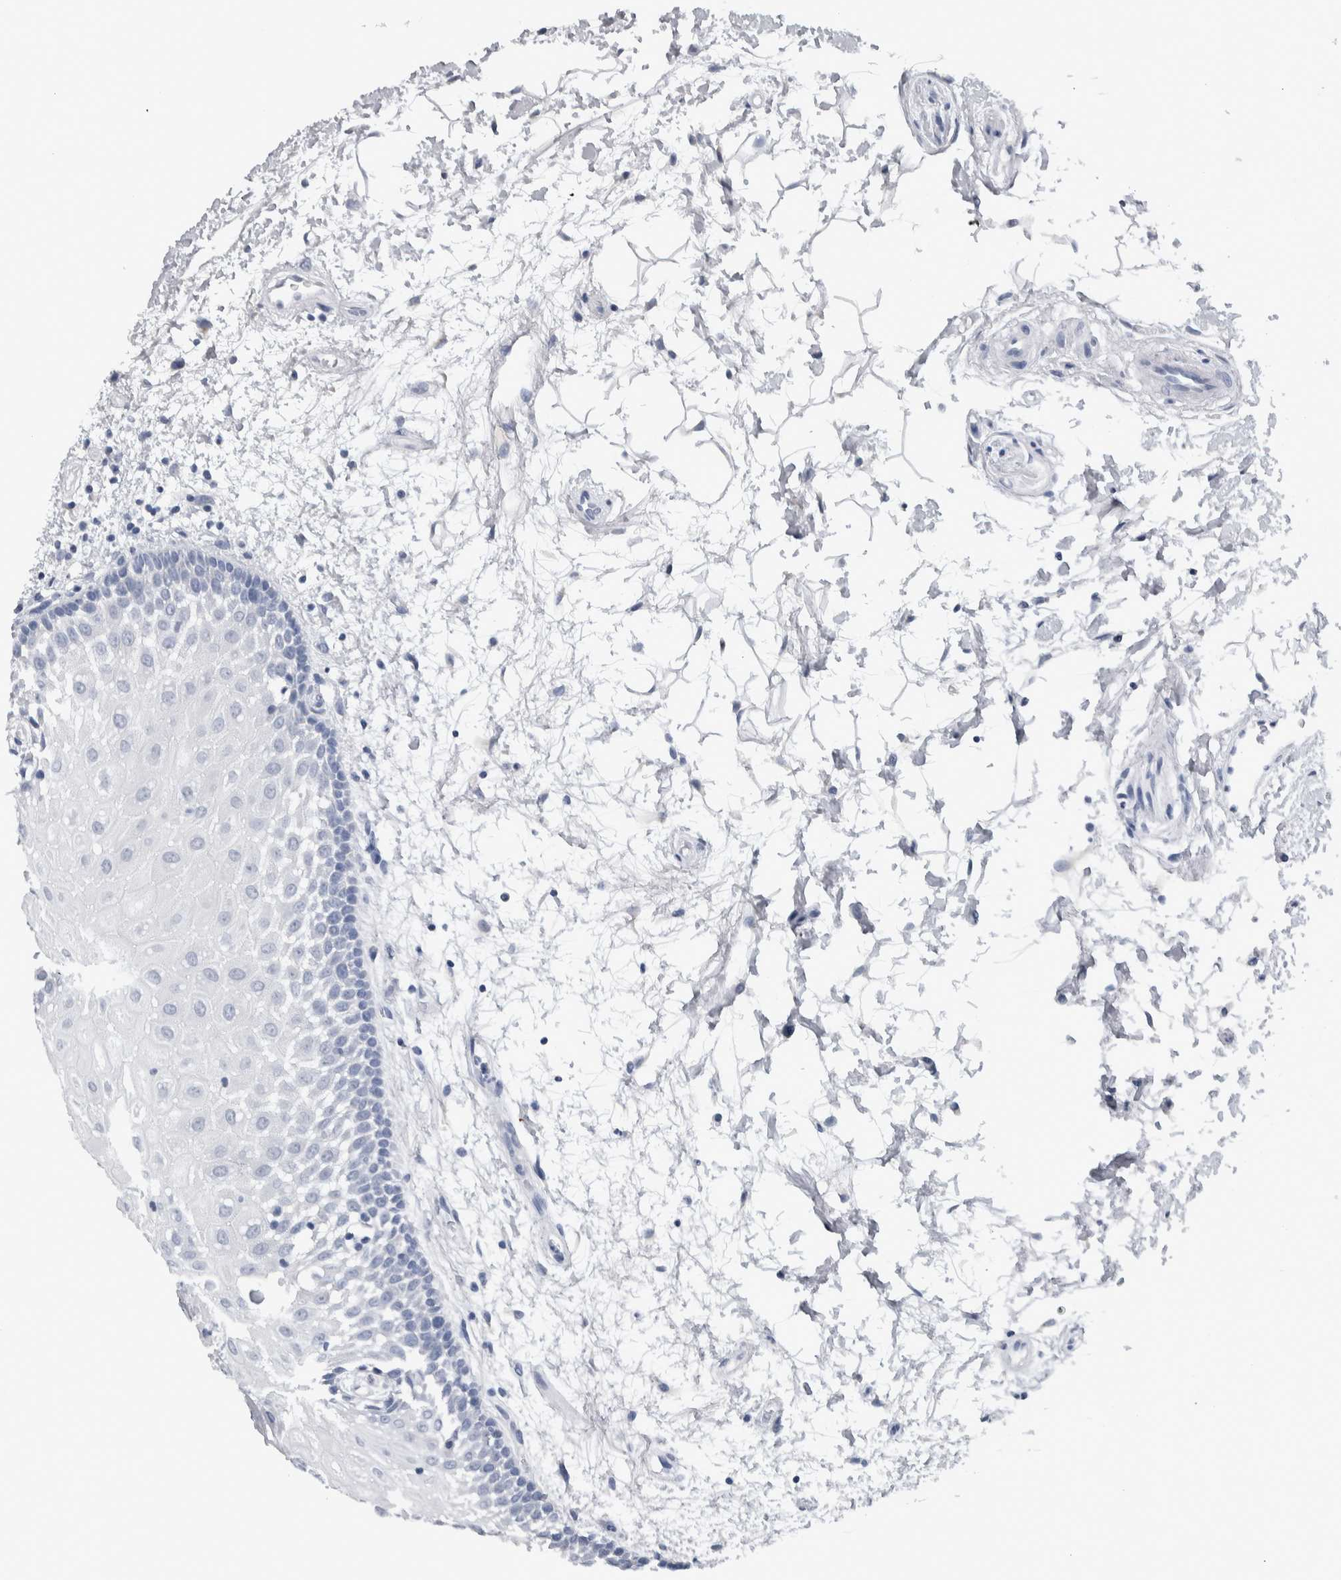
{"staining": {"intensity": "negative", "quantity": "none", "location": "none"}, "tissue": "oral mucosa", "cell_type": "Squamous epithelial cells", "image_type": "normal", "snomed": [{"axis": "morphology", "description": "Normal tissue, NOS"}, {"axis": "topography", "description": "Skeletal muscle"}, {"axis": "topography", "description": "Oral tissue"}, {"axis": "topography", "description": "Peripheral nerve tissue"}], "caption": "A photomicrograph of oral mucosa stained for a protein displays no brown staining in squamous epithelial cells. (Immunohistochemistry, brightfield microscopy, high magnification).", "gene": "CDH17", "patient": {"sex": "female", "age": 84}}